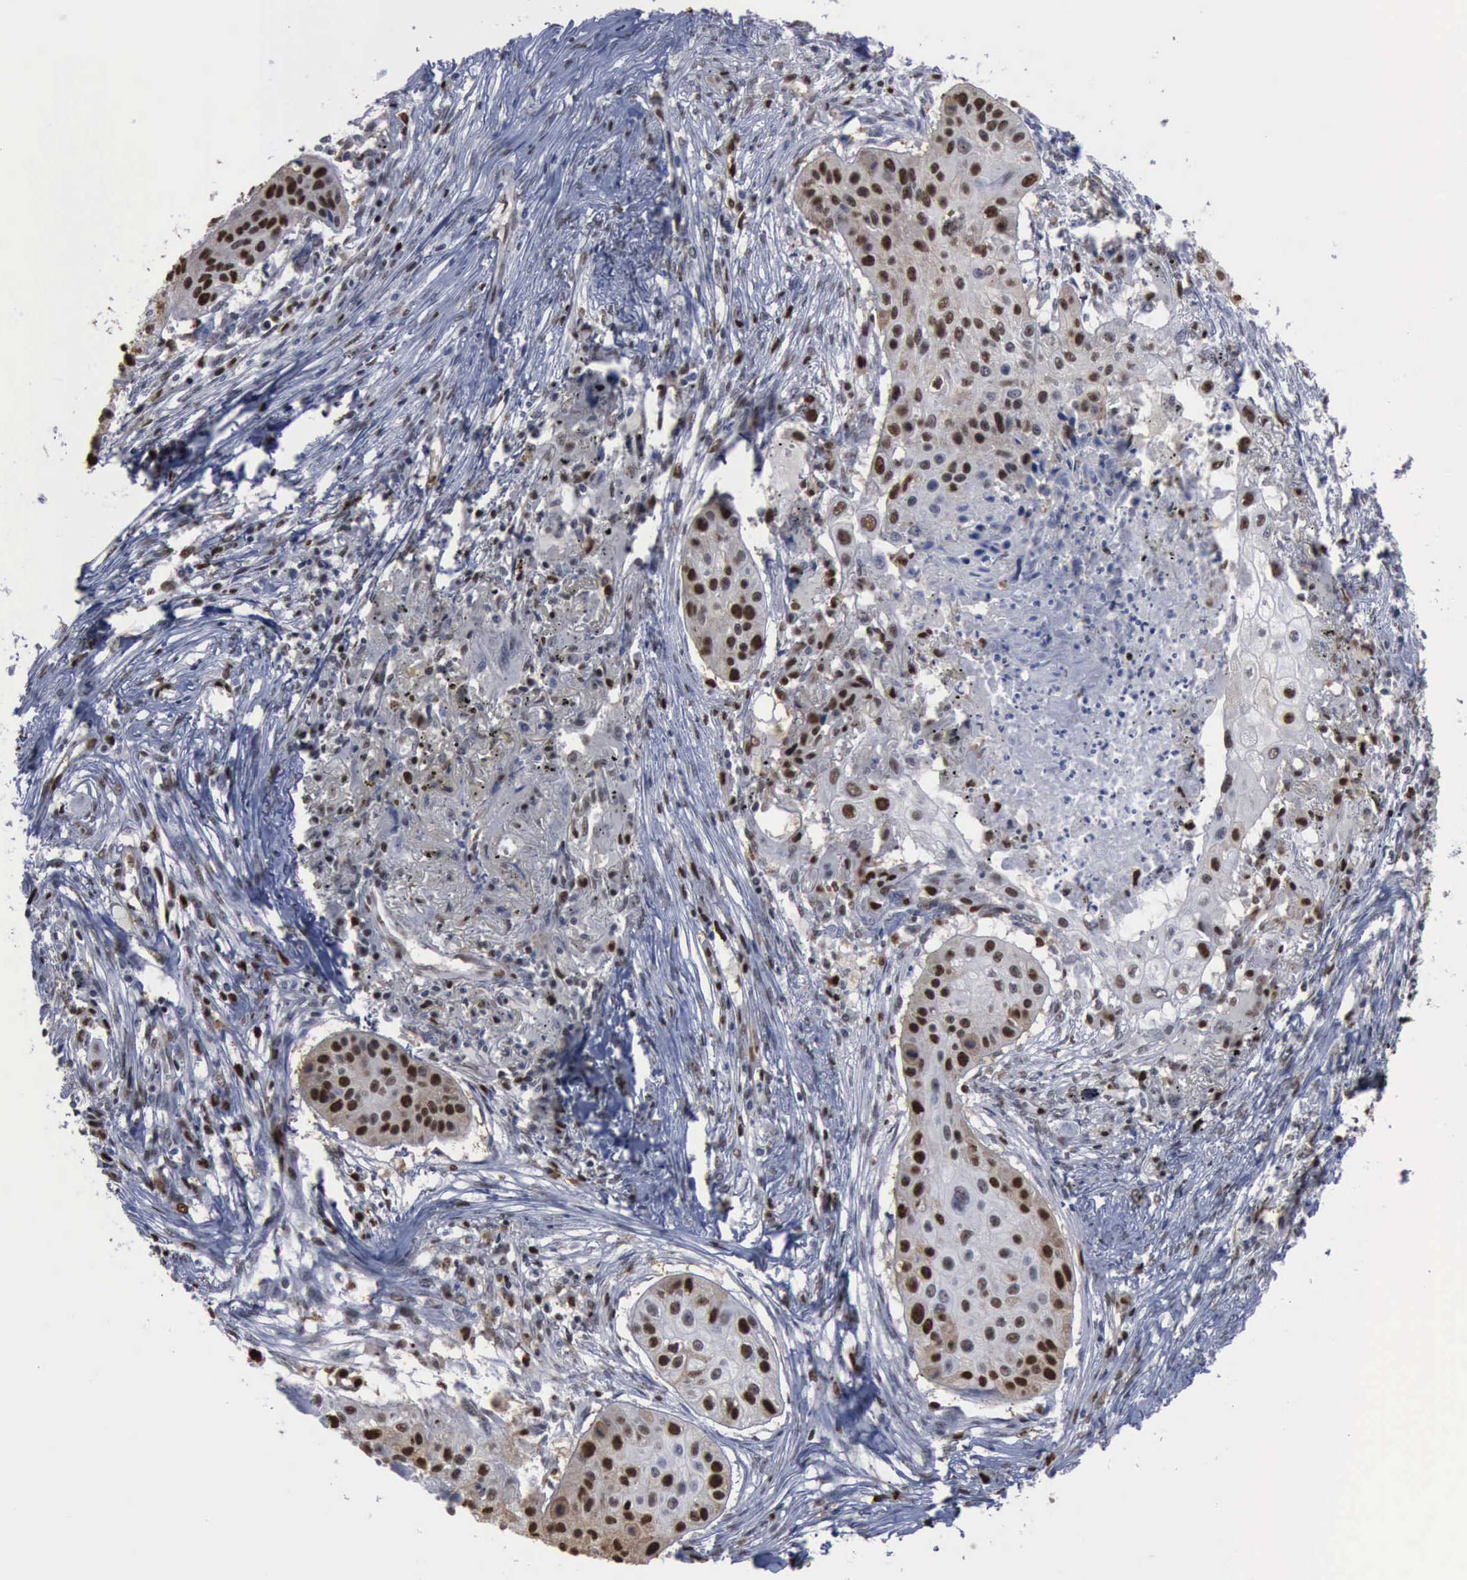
{"staining": {"intensity": "moderate", "quantity": ">75%", "location": "nuclear"}, "tissue": "lung cancer", "cell_type": "Tumor cells", "image_type": "cancer", "snomed": [{"axis": "morphology", "description": "Squamous cell carcinoma, NOS"}, {"axis": "topography", "description": "Lung"}], "caption": "The photomicrograph displays a brown stain indicating the presence of a protein in the nuclear of tumor cells in lung cancer (squamous cell carcinoma).", "gene": "PCNA", "patient": {"sex": "male", "age": 71}}